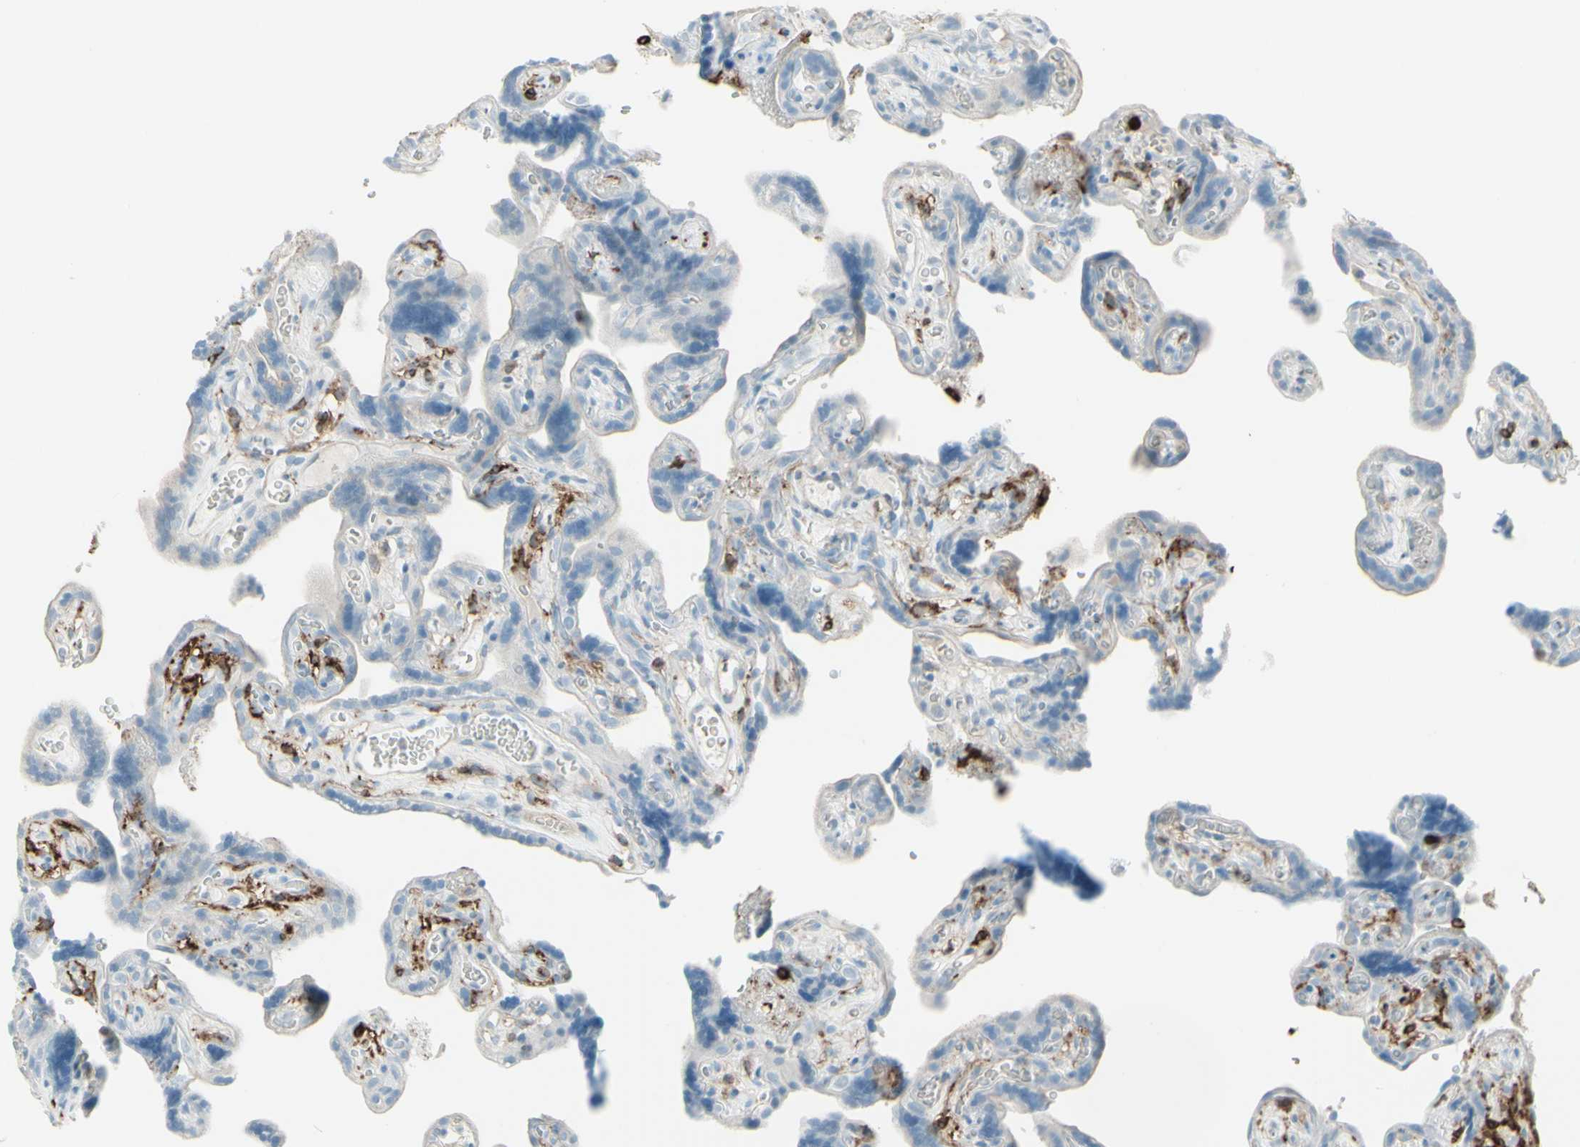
{"staining": {"intensity": "negative", "quantity": "none", "location": "none"}, "tissue": "placenta", "cell_type": "Trophoblastic cells", "image_type": "normal", "snomed": [{"axis": "morphology", "description": "Normal tissue, NOS"}, {"axis": "topography", "description": "Placenta"}], "caption": "High power microscopy photomicrograph of an immunohistochemistry (IHC) micrograph of unremarkable placenta, revealing no significant positivity in trophoblastic cells.", "gene": "HLA", "patient": {"sex": "female", "age": 30}}